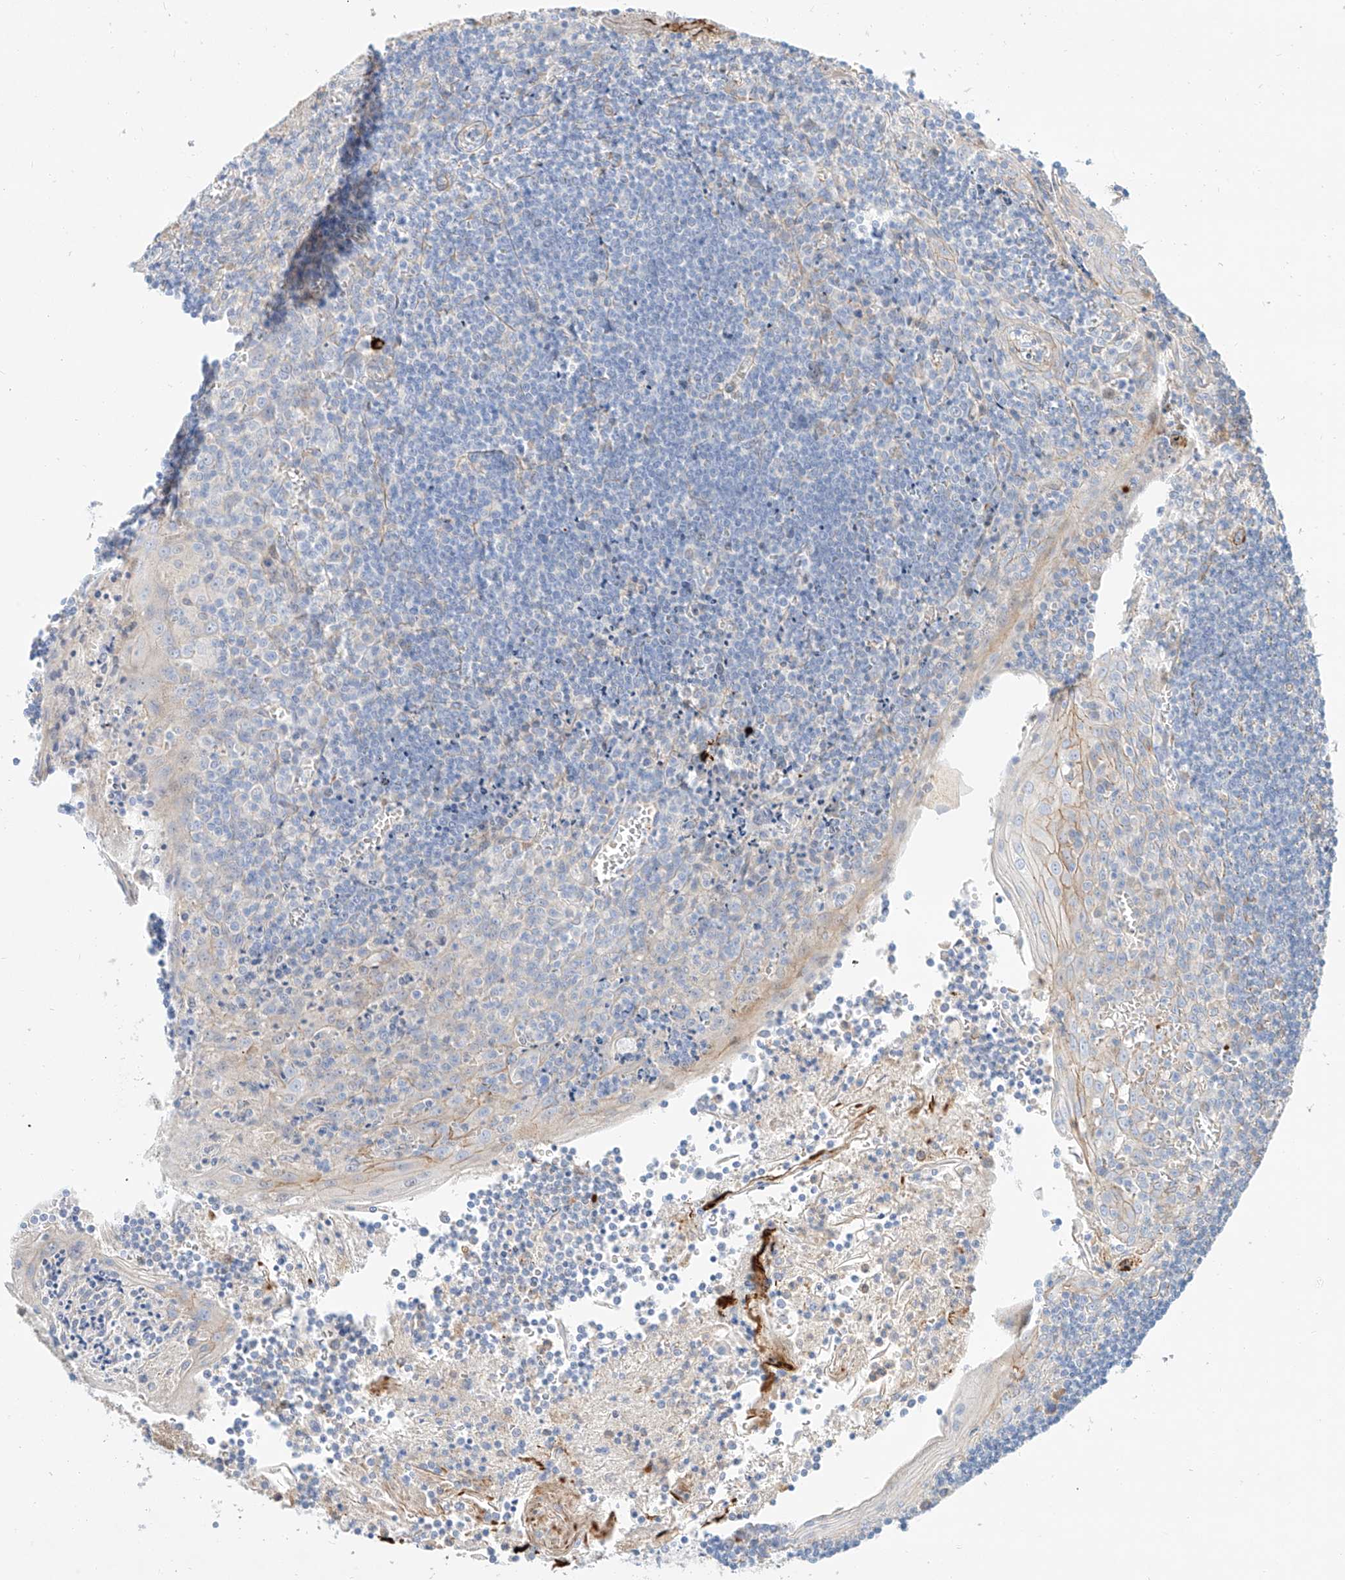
{"staining": {"intensity": "negative", "quantity": "none", "location": "none"}, "tissue": "tonsil", "cell_type": "Germinal center cells", "image_type": "normal", "snomed": [{"axis": "morphology", "description": "Normal tissue, NOS"}, {"axis": "topography", "description": "Tonsil"}], "caption": "High power microscopy histopathology image of an IHC histopathology image of normal tonsil, revealing no significant staining in germinal center cells.", "gene": "KCNH5", "patient": {"sex": "male", "age": 27}}